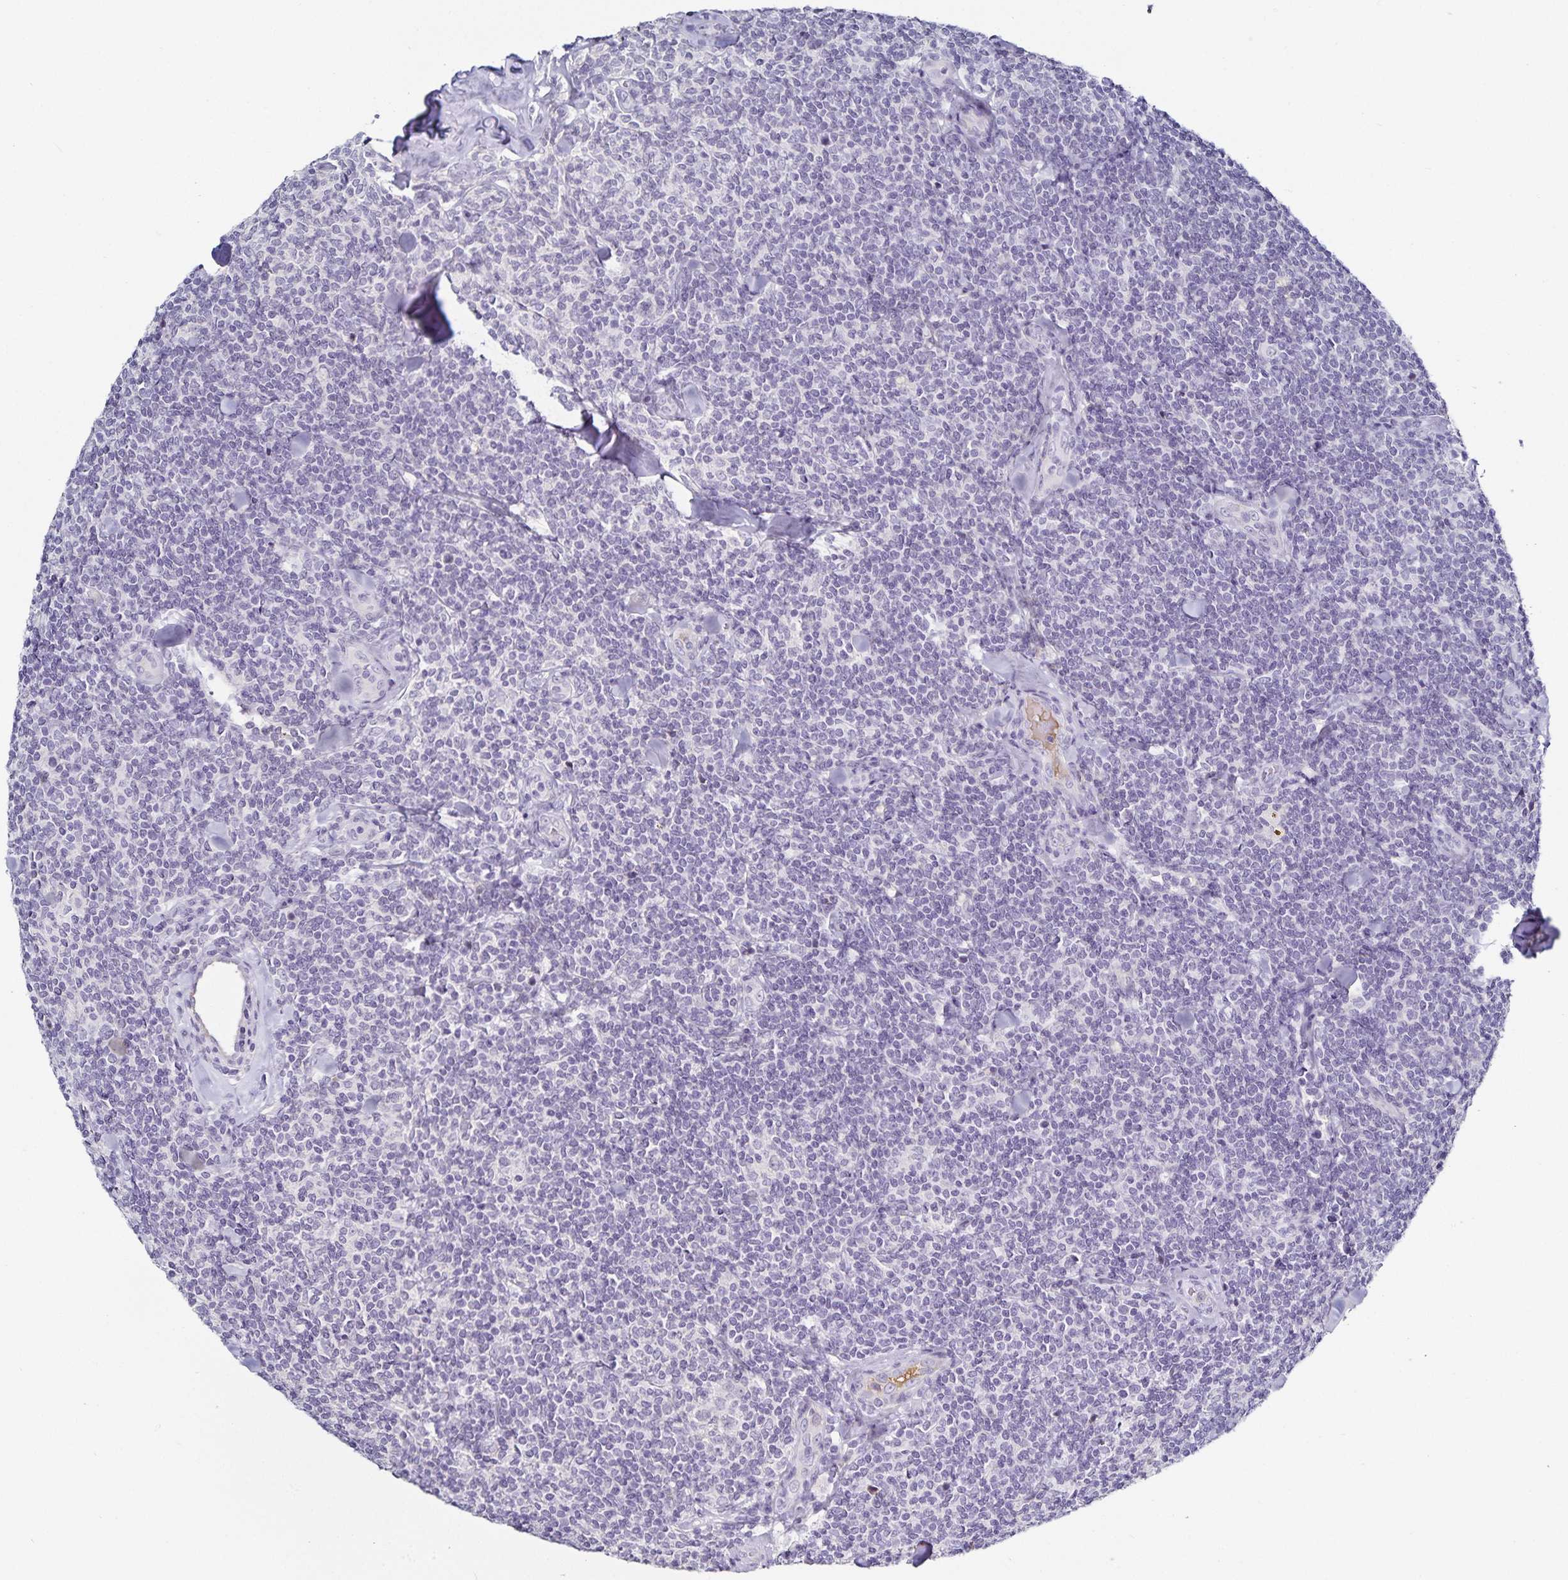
{"staining": {"intensity": "negative", "quantity": "none", "location": "none"}, "tissue": "lymphoma", "cell_type": "Tumor cells", "image_type": "cancer", "snomed": [{"axis": "morphology", "description": "Malignant lymphoma, non-Hodgkin's type, Low grade"}, {"axis": "topography", "description": "Lymph node"}], "caption": "There is no significant staining in tumor cells of low-grade malignant lymphoma, non-Hodgkin's type. (Brightfield microscopy of DAB (3,3'-diaminobenzidine) IHC at high magnification).", "gene": "TTR", "patient": {"sex": "female", "age": 56}}